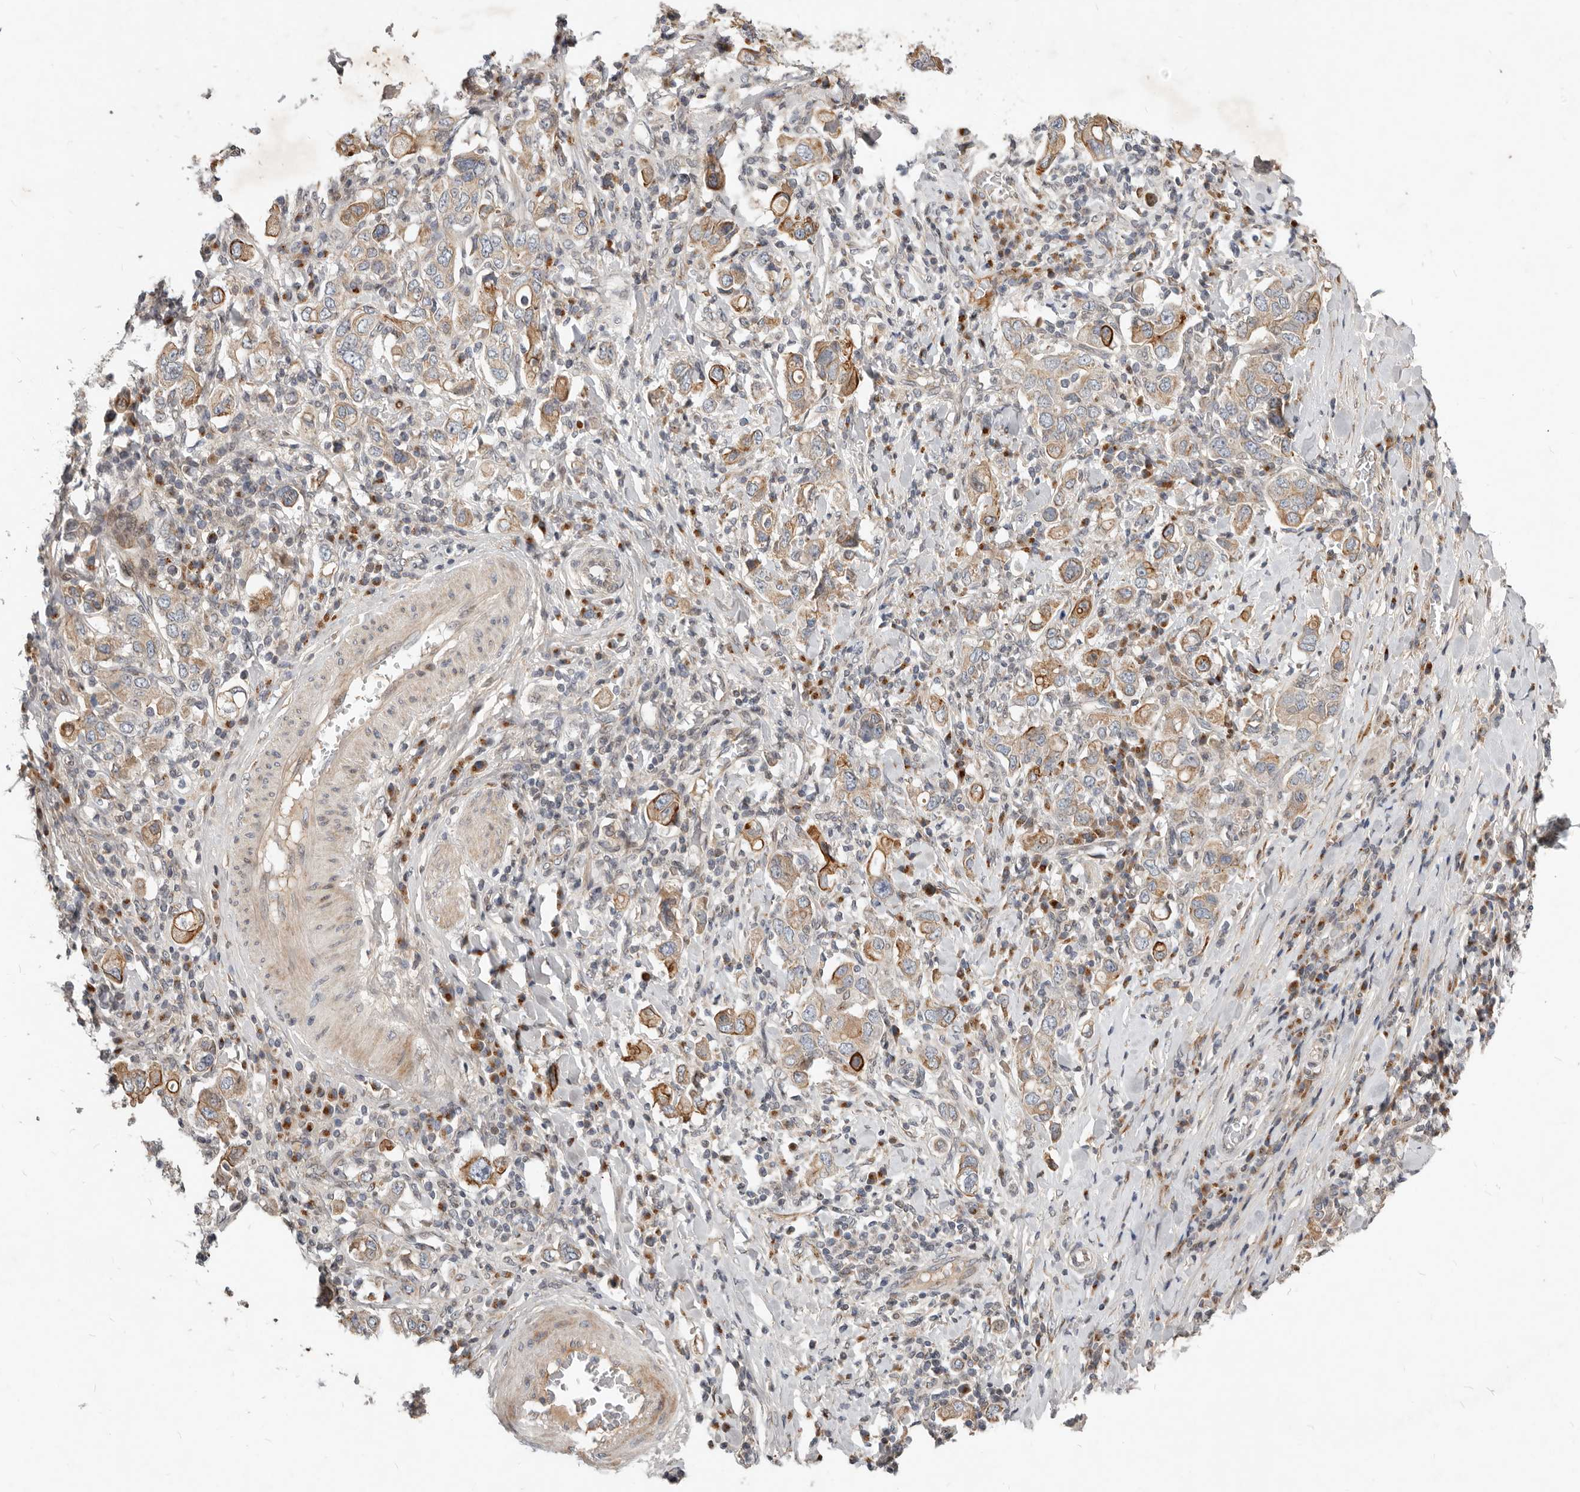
{"staining": {"intensity": "moderate", "quantity": "25%-75%", "location": "cytoplasmic/membranous"}, "tissue": "stomach cancer", "cell_type": "Tumor cells", "image_type": "cancer", "snomed": [{"axis": "morphology", "description": "Adenocarcinoma, NOS"}, {"axis": "topography", "description": "Stomach, upper"}], "caption": "IHC (DAB) staining of stomach adenocarcinoma displays moderate cytoplasmic/membranous protein staining in about 25%-75% of tumor cells.", "gene": "NPY4R", "patient": {"sex": "male", "age": 62}}